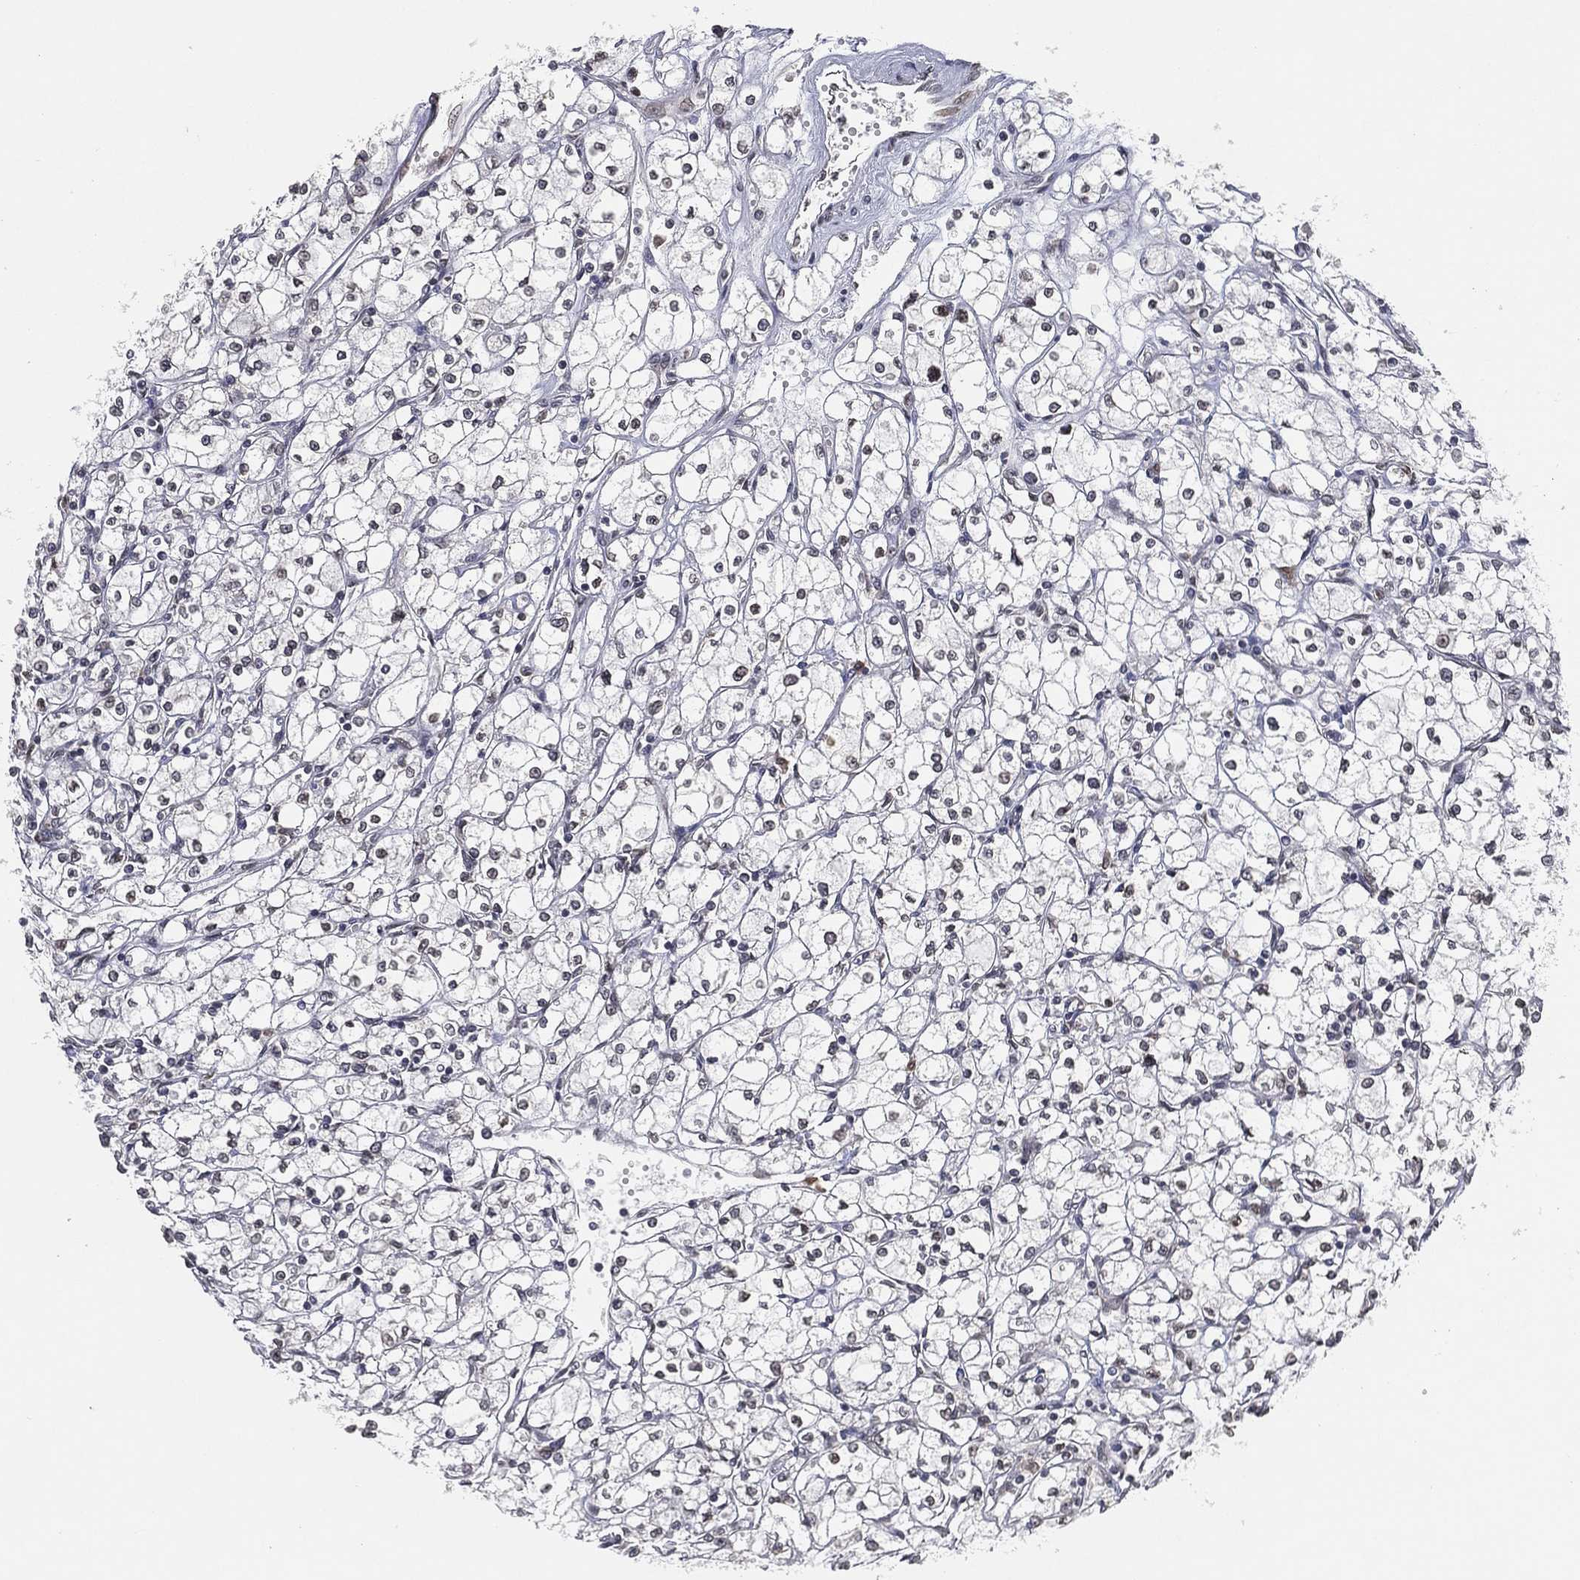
{"staining": {"intensity": "negative", "quantity": "none", "location": "none"}, "tissue": "renal cancer", "cell_type": "Tumor cells", "image_type": "cancer", "snomed": [{"axis": "morphology", "description": "Adenocarcinoma, NOS"}, {"axis": "topography", "description": "Kidney"}], "caption": "An IHC histopathology image of renal adenocarcinoma is shown. There is no staining in tumor cells of renal adenocarcinoma. Nuclei are stained in blue.", "gene": "UBA5", "patient": {"sex": "male", "age": 67}}